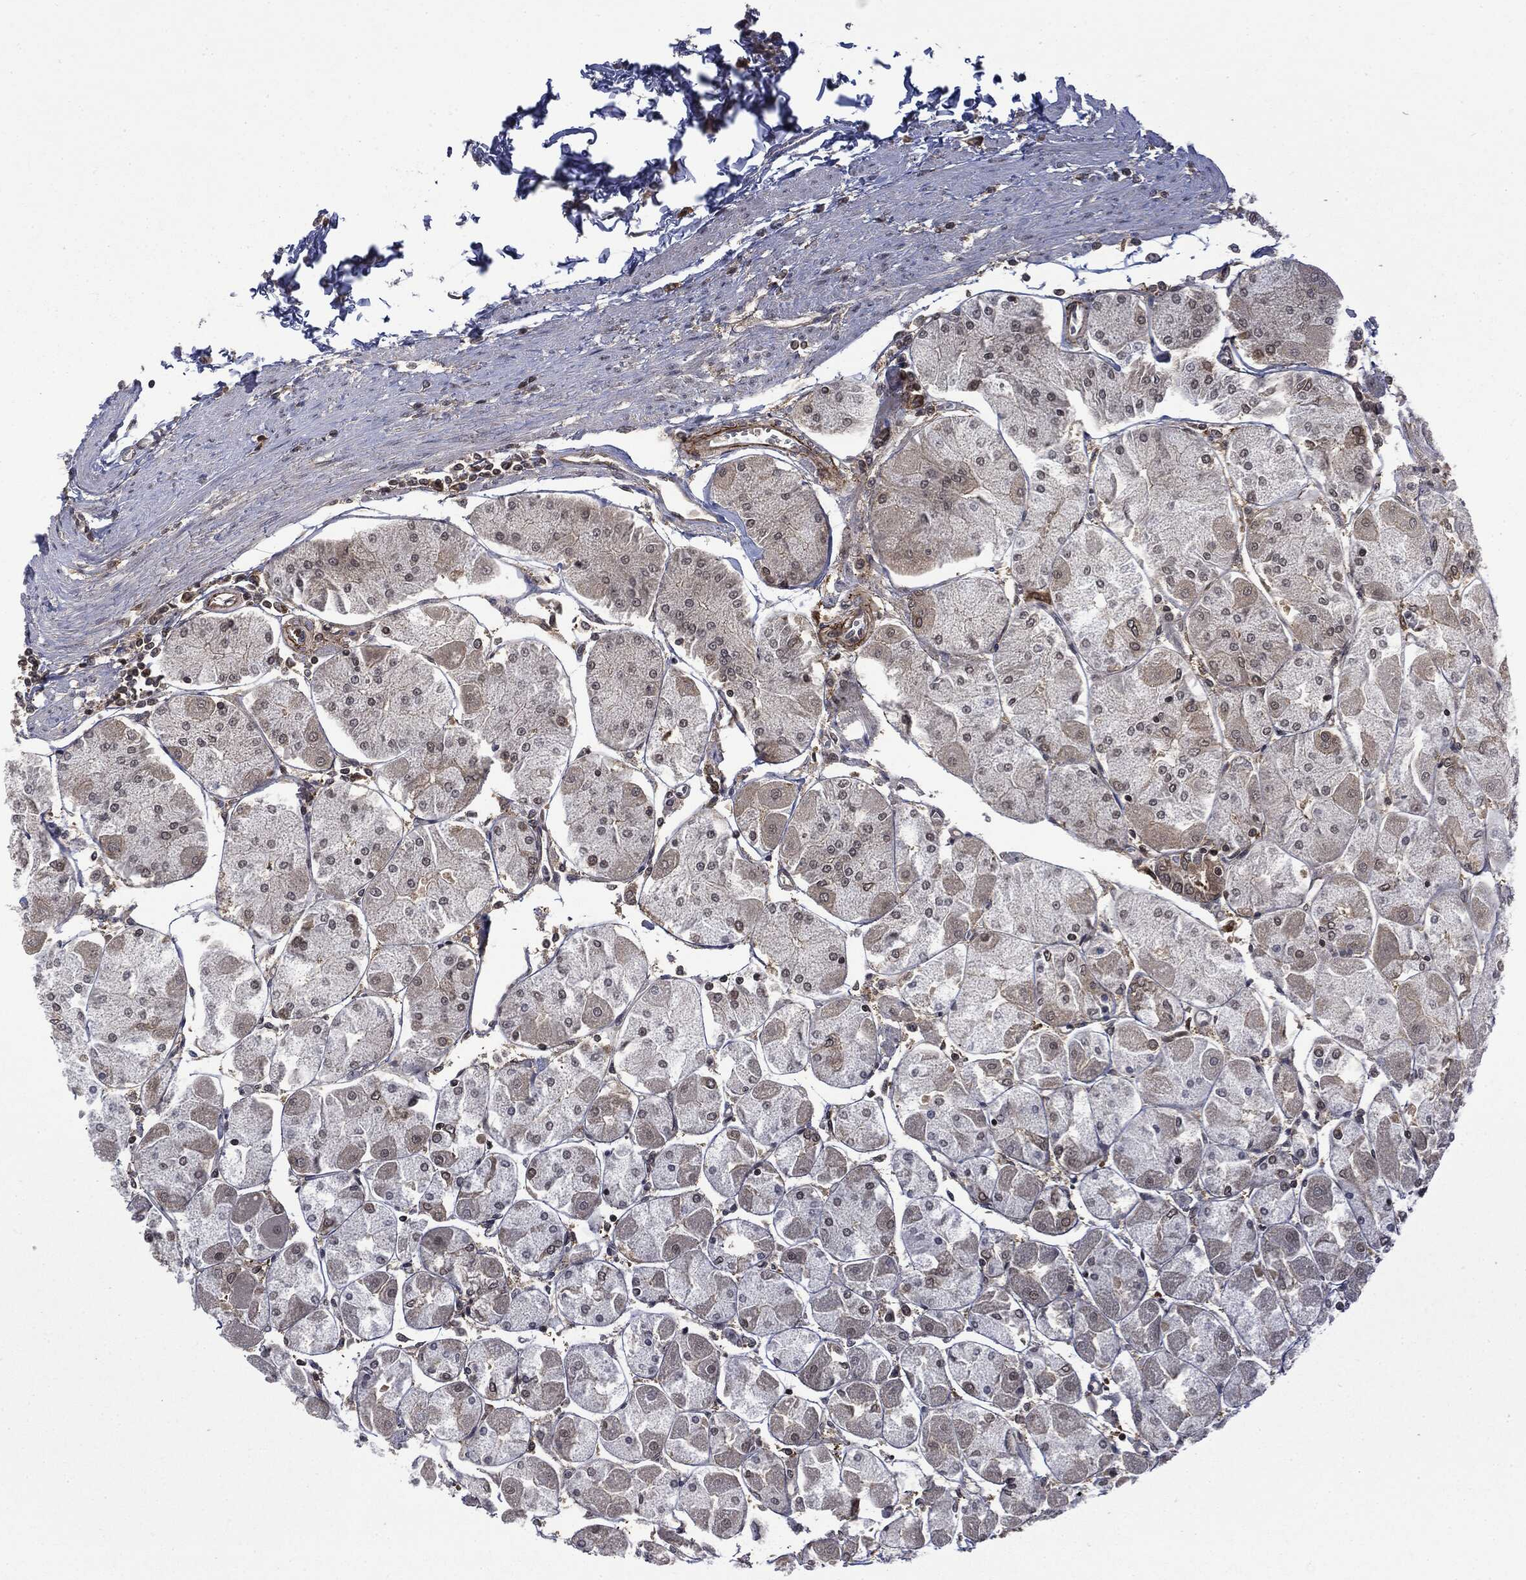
{"staining": {"intensity": "strong", "quantity": "<25%", "location": "cytoplasmic/membranous"}, "tissue": "stomach", "cell_type": "Glandular cells", "image_type": "normal", "snomed": [{"axis": "morphology", "description": "Normal tissue, NOS"}, {"axis": "topography", "description": "Stomach"}], "caption": "Immunohistochemistry (IHC) of benign stomach shows medium levels of strong cytoplasmic/membranous expression in approximately <25% of glandular cells.", "gene": "SNX5", "patient": {"sex": "male", "age": 70}}